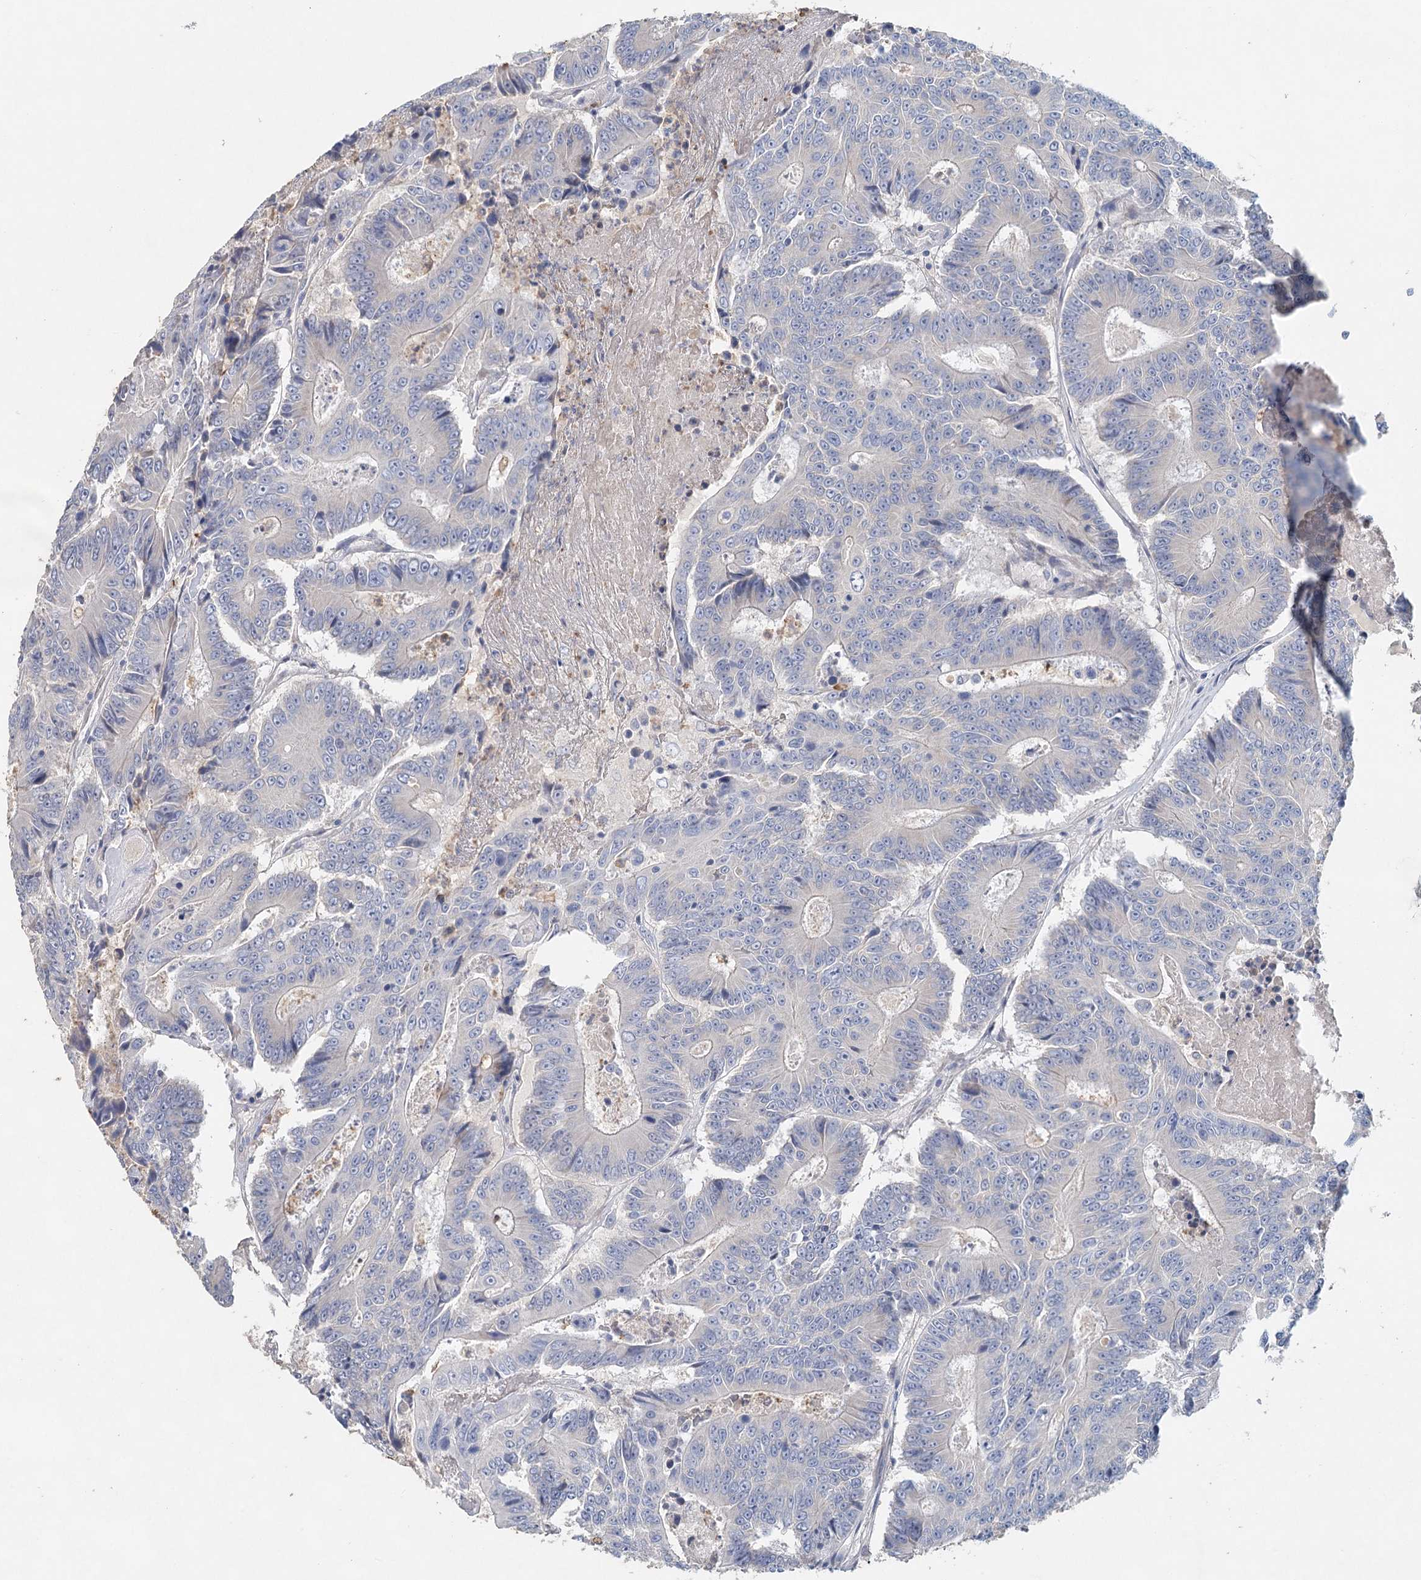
{"staining": {"intensity": "negative", "quantity": "none", "location": "none"}, "tissue": "colorectal cancer", "cell_type": "Tumor cells", "image_type": "cancer", "snomed": [{"axis": "morphology", "description": "Adenocarcinoma, NOS"}, {"axis": "topography", "description": "Colon"}], "caption": "Protein analysis of adenocarcinoma (colorectal) exhibits no significant expression in tumor cells.", "gene": "MYL6B", "patient": {"sex": "male", "age": 83}}